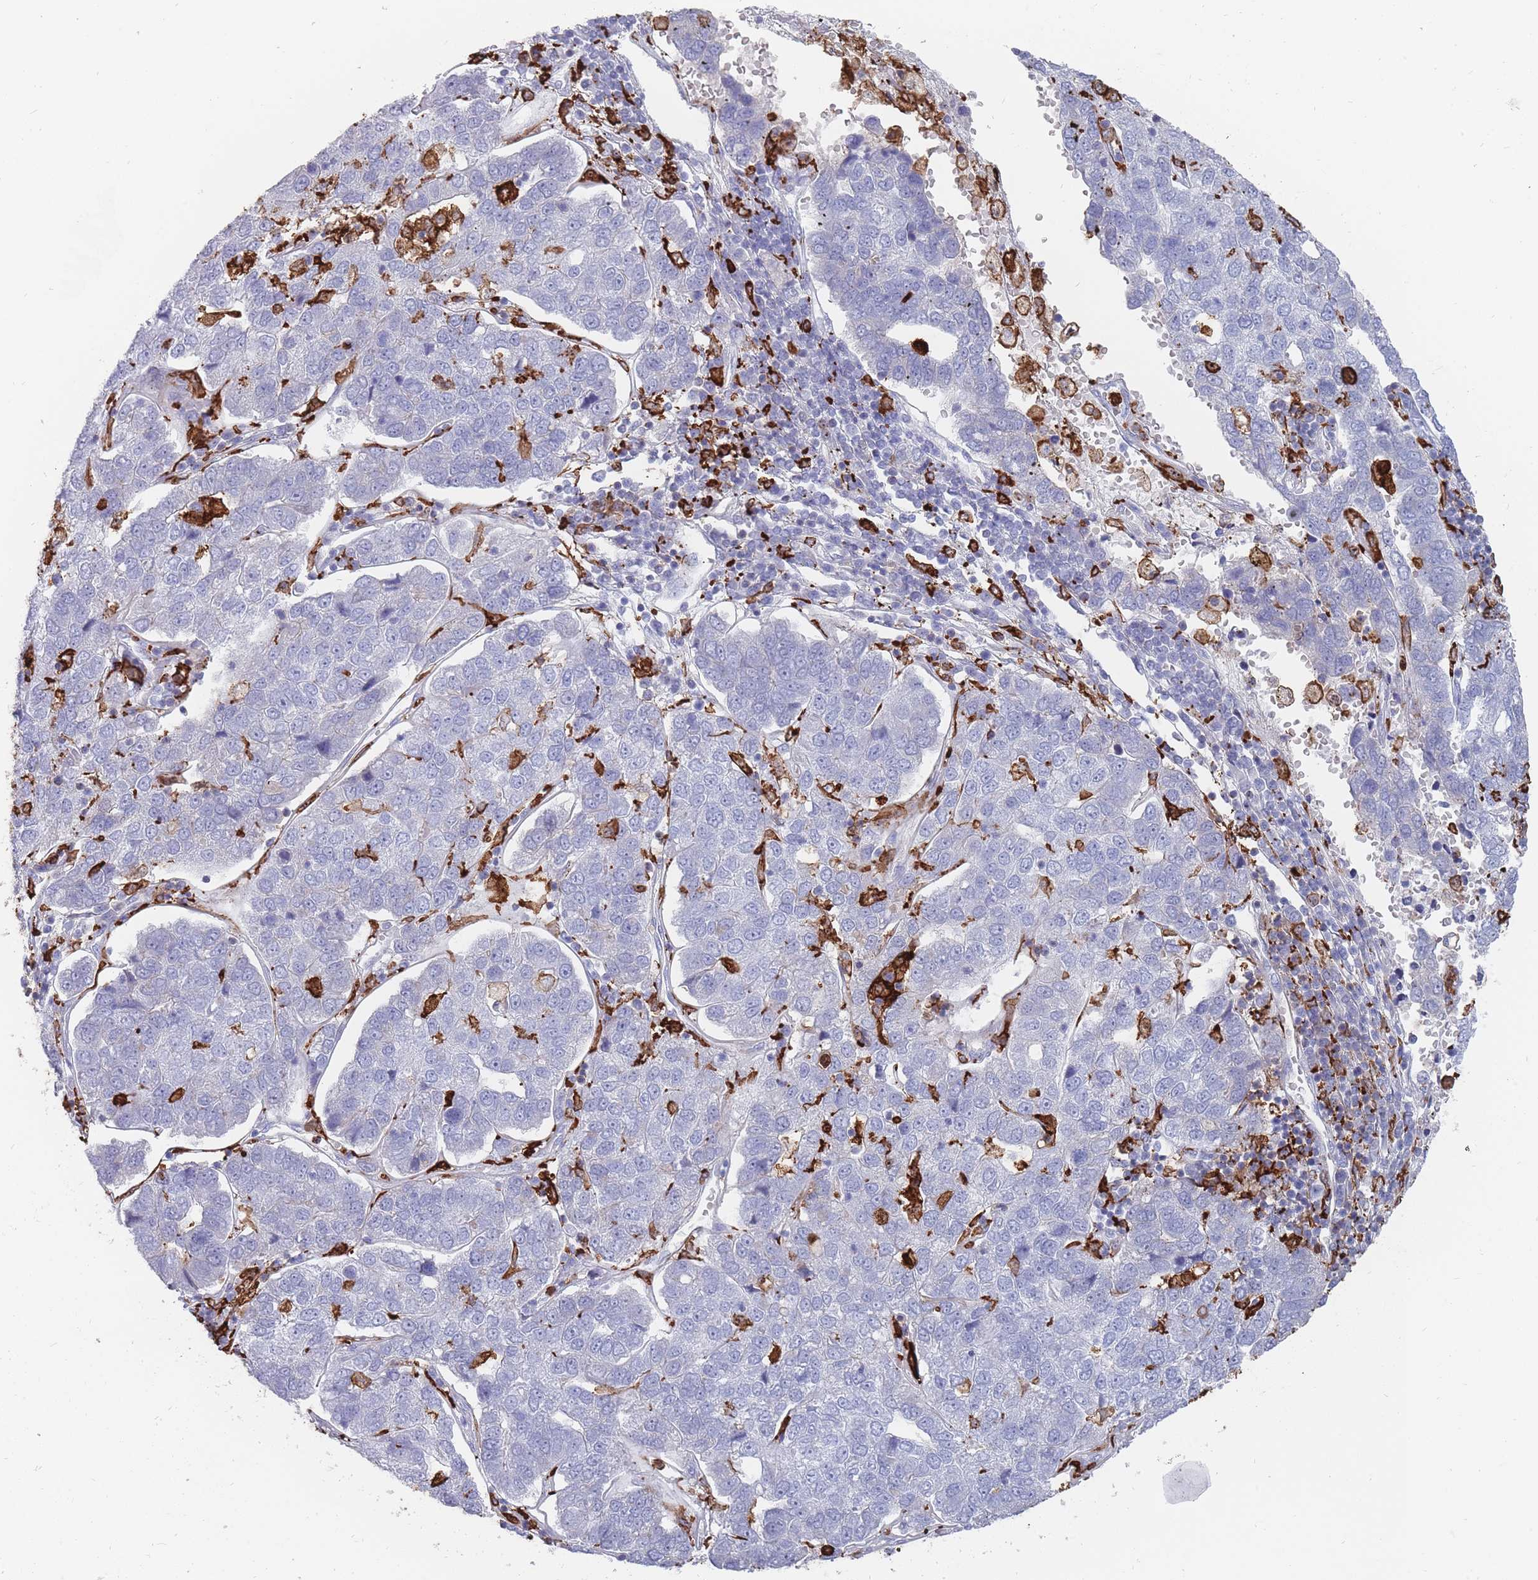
{"staining": {"intensity": "negative", "quantity": "none", "location": "none"}, "tissue": "pancreatic cancer", "cell_type": "Tumor cells", "image_type": "cancer", "snomed": [{"axis": "morphology", "description": "Adenocarcinoma, NOS"}, {"axis": "topography", "description": "Pancreas"}], "caption": "Immunohistochemistry (IHC) of human pancreatic cancer demonstrates no positivity in tumor cells. (Immunohistochemistry (IHC), brightfield microscopy, high magnification).", "gene": "AIF1", "patient": {"sex": "female", "age": 61}}